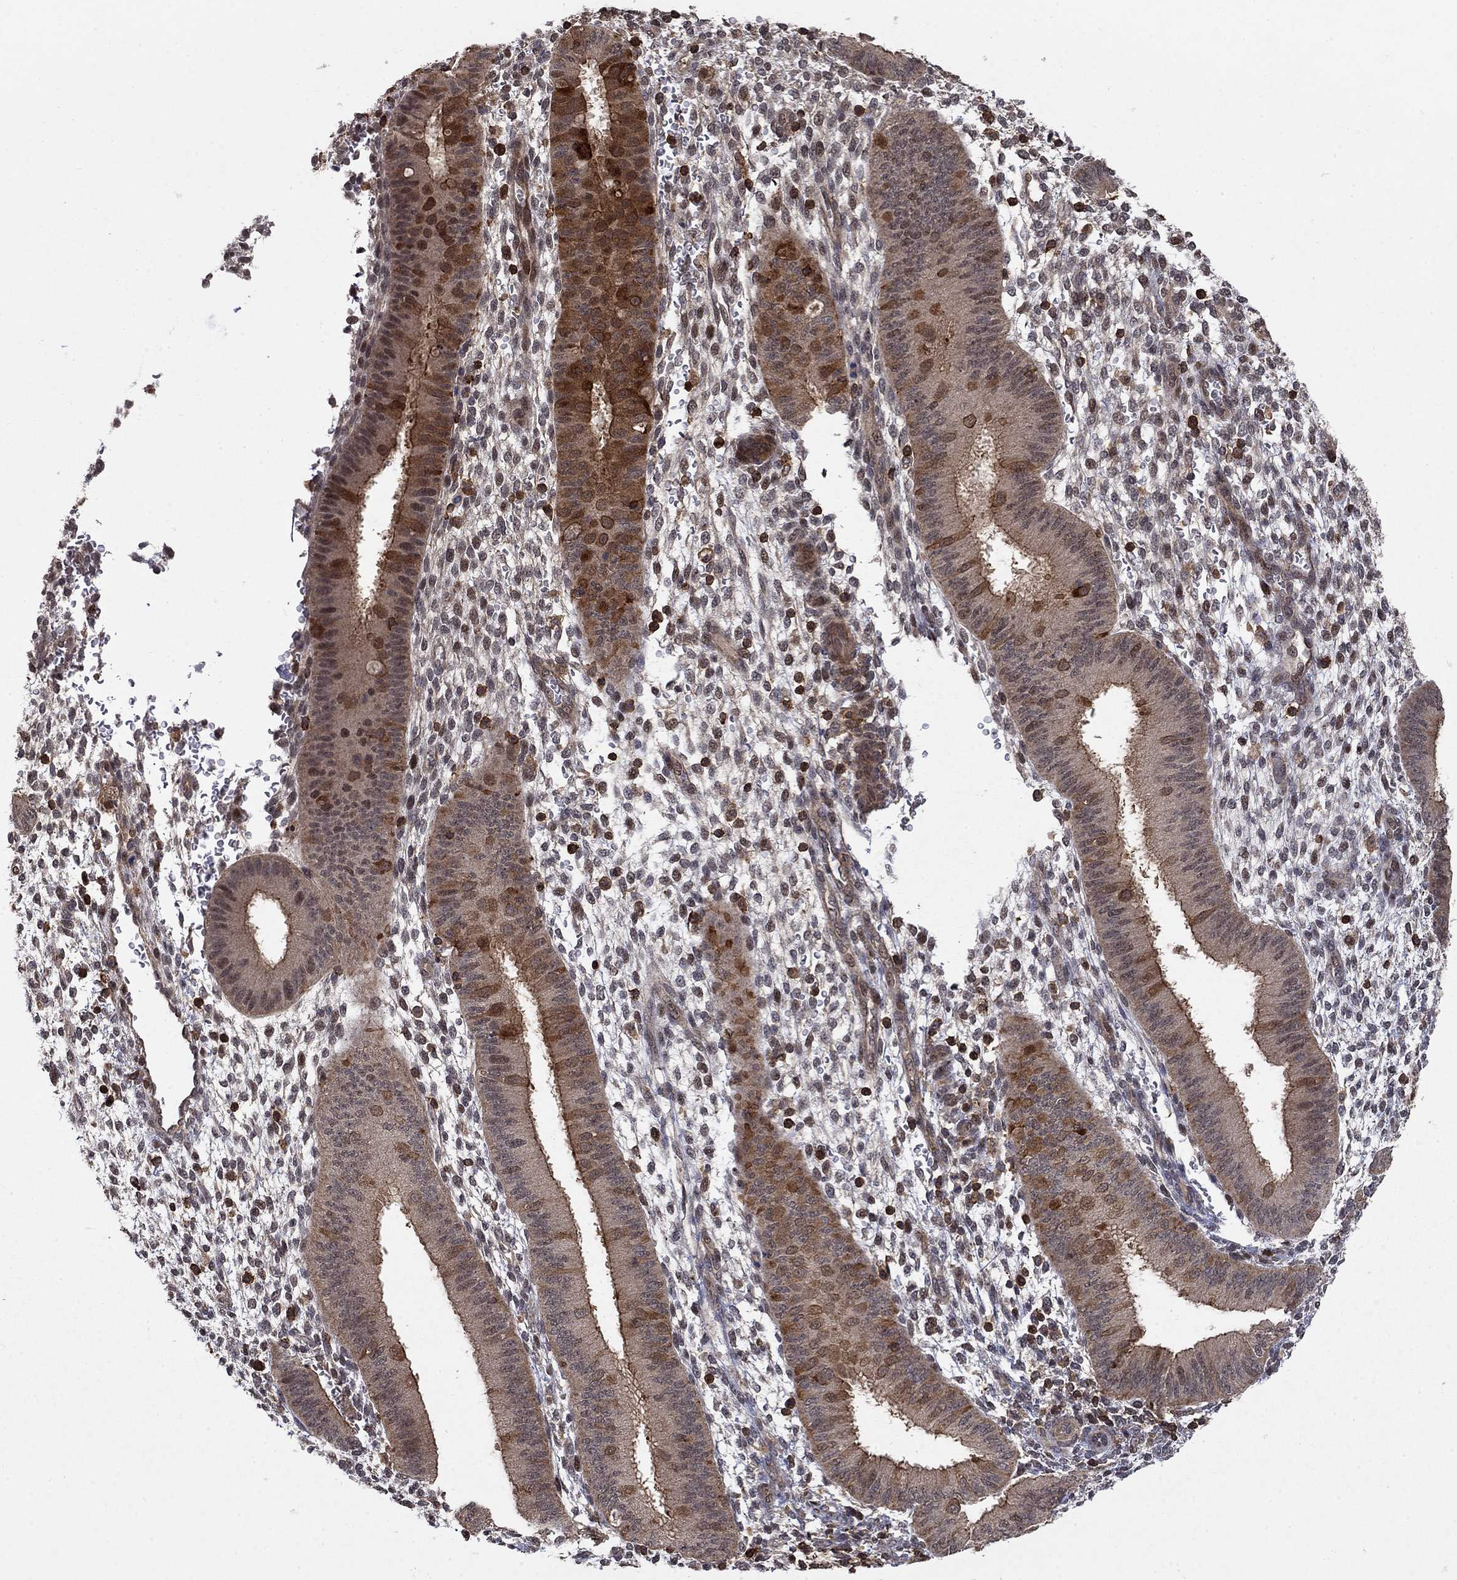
{"staining": {"intensity": "moderate", "quantity": "<25%", "location": "nuclear"}, "tissue": "endometrium", "cell_type": "Cells in endometrial stroma", "image_type": "normal", "snomed": [{"axis": "morphology", "description": "Normal tissue, NOS"}, {"axis": "topography", "description": "Endometrium"}], "caption": "Unremarkable endometrium reveals moderate nuclear staining in approximately <25% of cells in endometrial stroma, visualized by immunohistochemistry.", "gene": "CCDC66", "patient": {"sex": "female", "age": 39}}